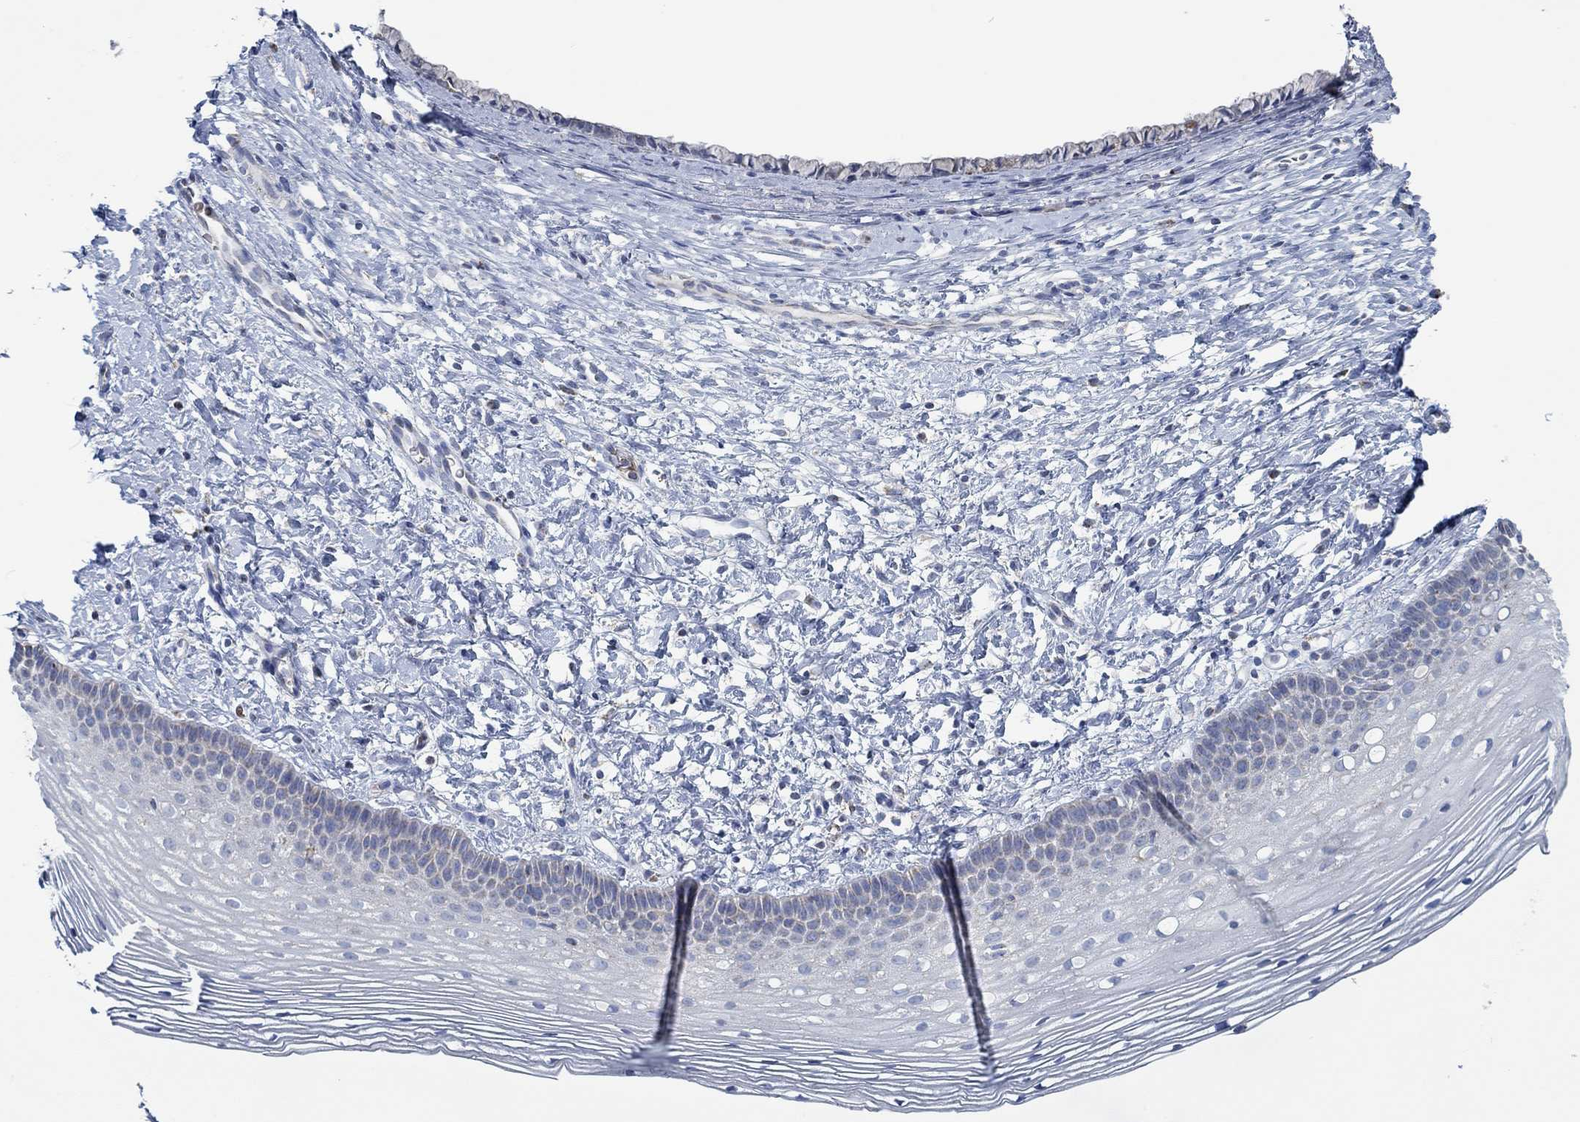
{"staining": {"intensity": "weak", "quantity": "<25%", "location": "cytoplasmic/membranous"}, "tissue": "cervix", "cell_type": "Glandular cells", "image_type": "normal", "snomed": [{"axis": "morphology", "description": "Normal tissue, NOS"}, {"axis": "topography", "description": "Cervix"}], "caption": "Cervix was stained to show a protein in brown. There is no significant staining in glandular cells.", "gene": "GLOD5", "patient": {"sex": "female", "age": 39}}